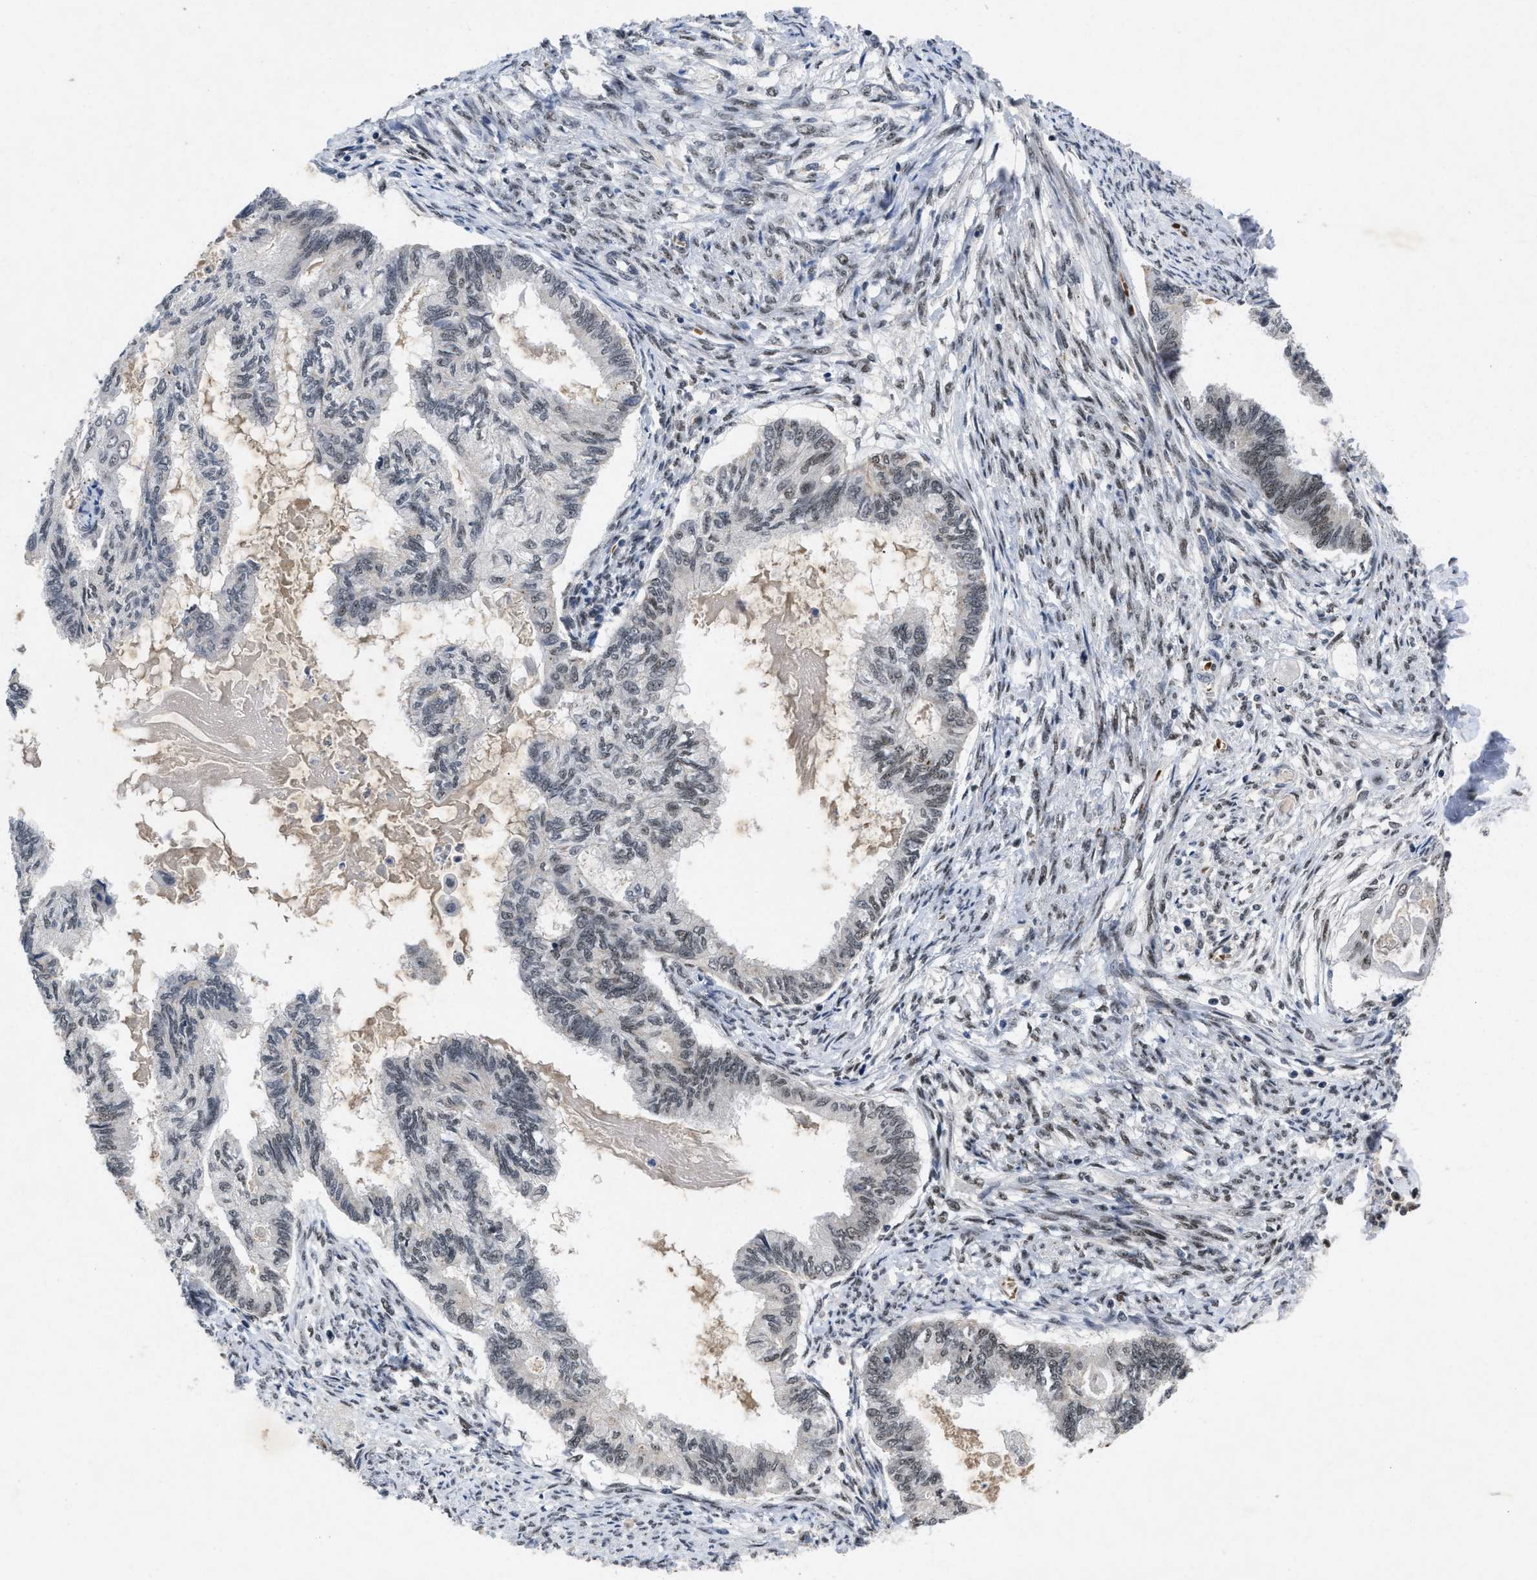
{"staining": {"intensity": "weak", "quantity": "25%-75%", "location": "nuclear"}, "tissue": "cervical cancer", "cell_type": "Tumor cells", "image_type": "cancer", "snomed": [{"axis": "morphology", "description": "Normal tissue, NOS"}, {"axis": "morphology", "description": "Adenocarcinoma, NOS"}, {"axis": "topography", "description": "Cervix"}, {"axis": "topography", "description": "Endometrium"}], "caption": "This histopathology image reveals immunohistochemistry staining of human cervical cancer, with low weak nuclear positivity in approximately 25%-75% of tumor cells.", "gene": "ZNF346", "patient": {"sex": "female", "age": 86}}